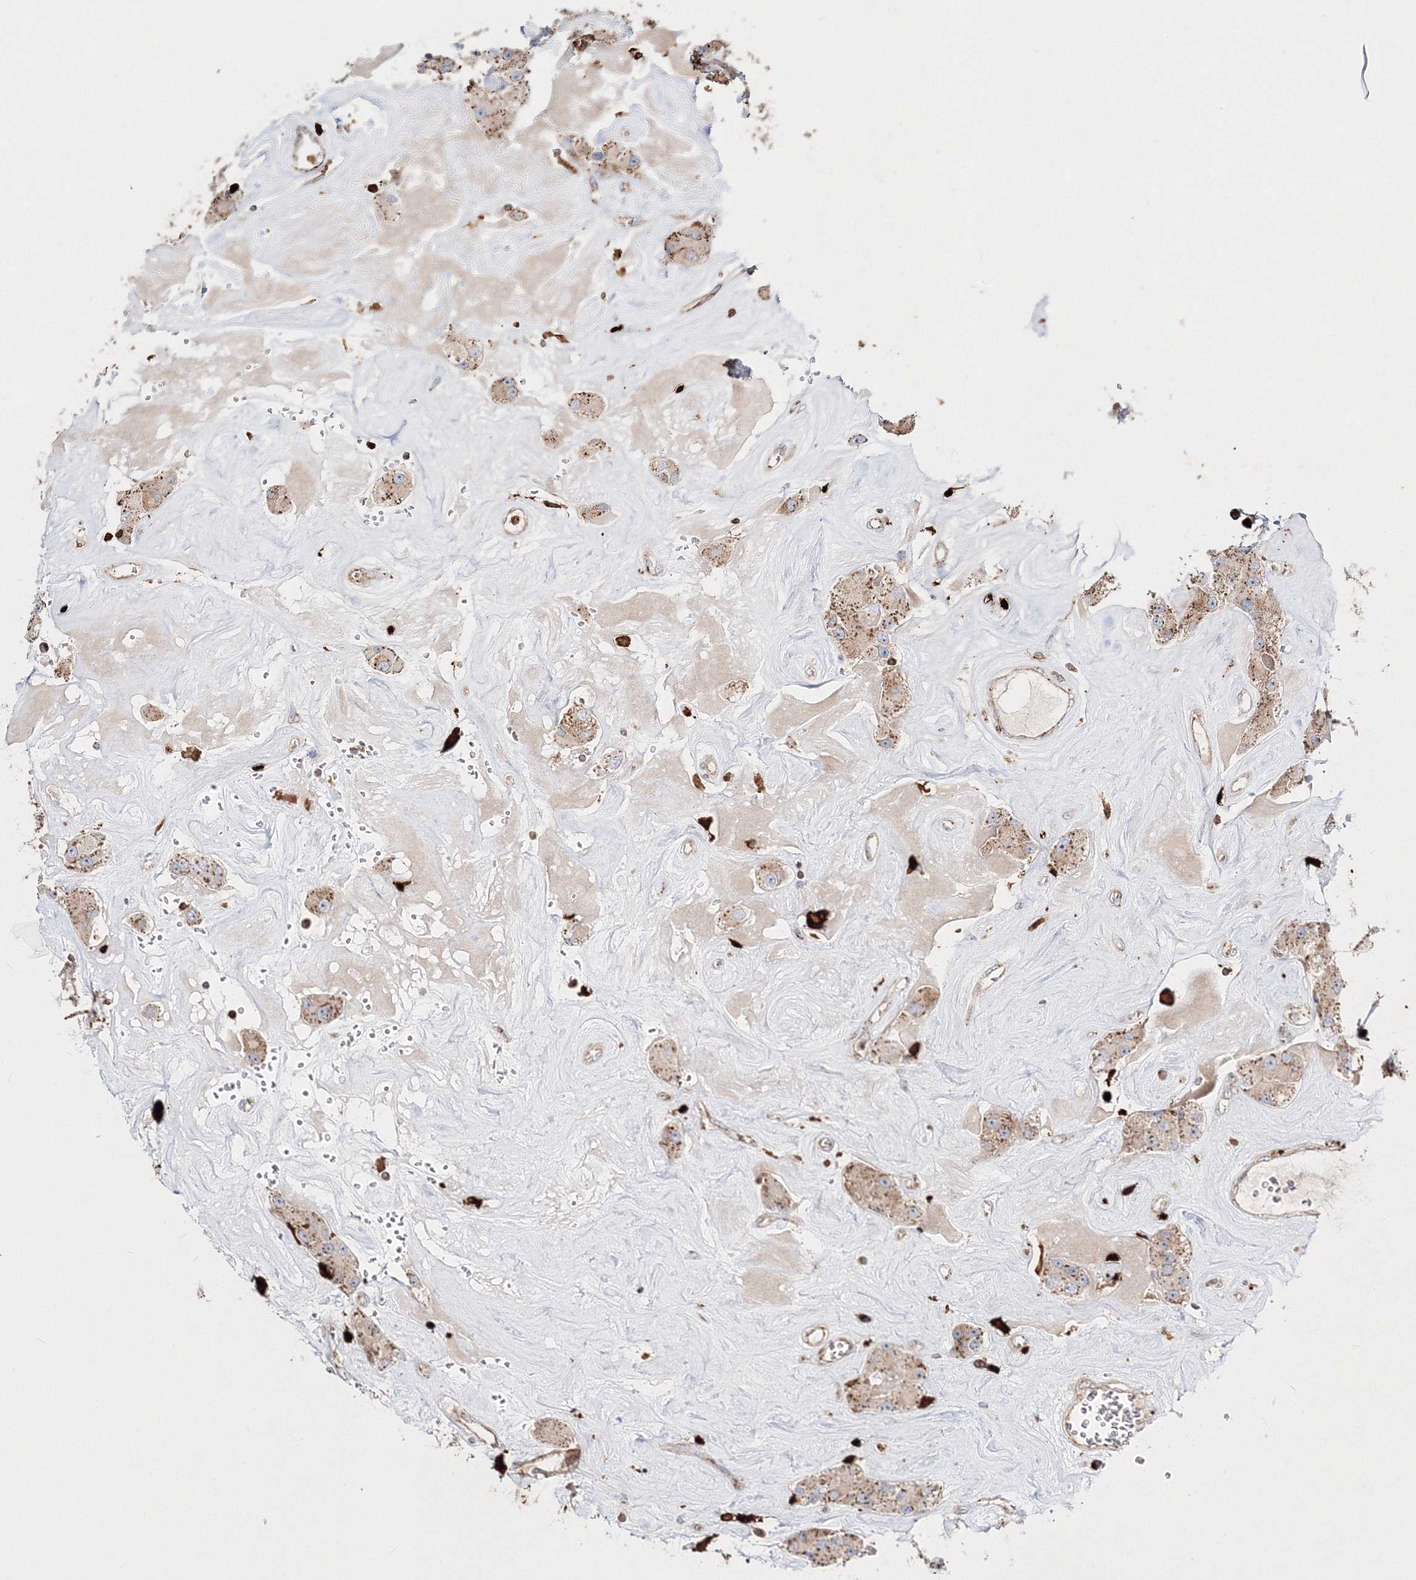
{"staining": {"intensity": "moderate", "quantity": ">75%", "location": "cytoplasmic/membranous"}, "tissue": "carcinoid", "cell_type": "Tumor cells", "image_type": "cancer", "snomed": [{"axis": "morphology", "description": "Carcinoid, malignant, NOS"}, {"axis": "topography", "description": "Pancreas"}], "caption": "Tumor cells reveal moderate cytoplasmic/membranous staining in approximately >75% of cells in malignant carcinoid. The protein is shown in brown color, while the nuclei are stained blue.", "gene": "ARCN1", "patient": {"sex": "male", "age": 41}}